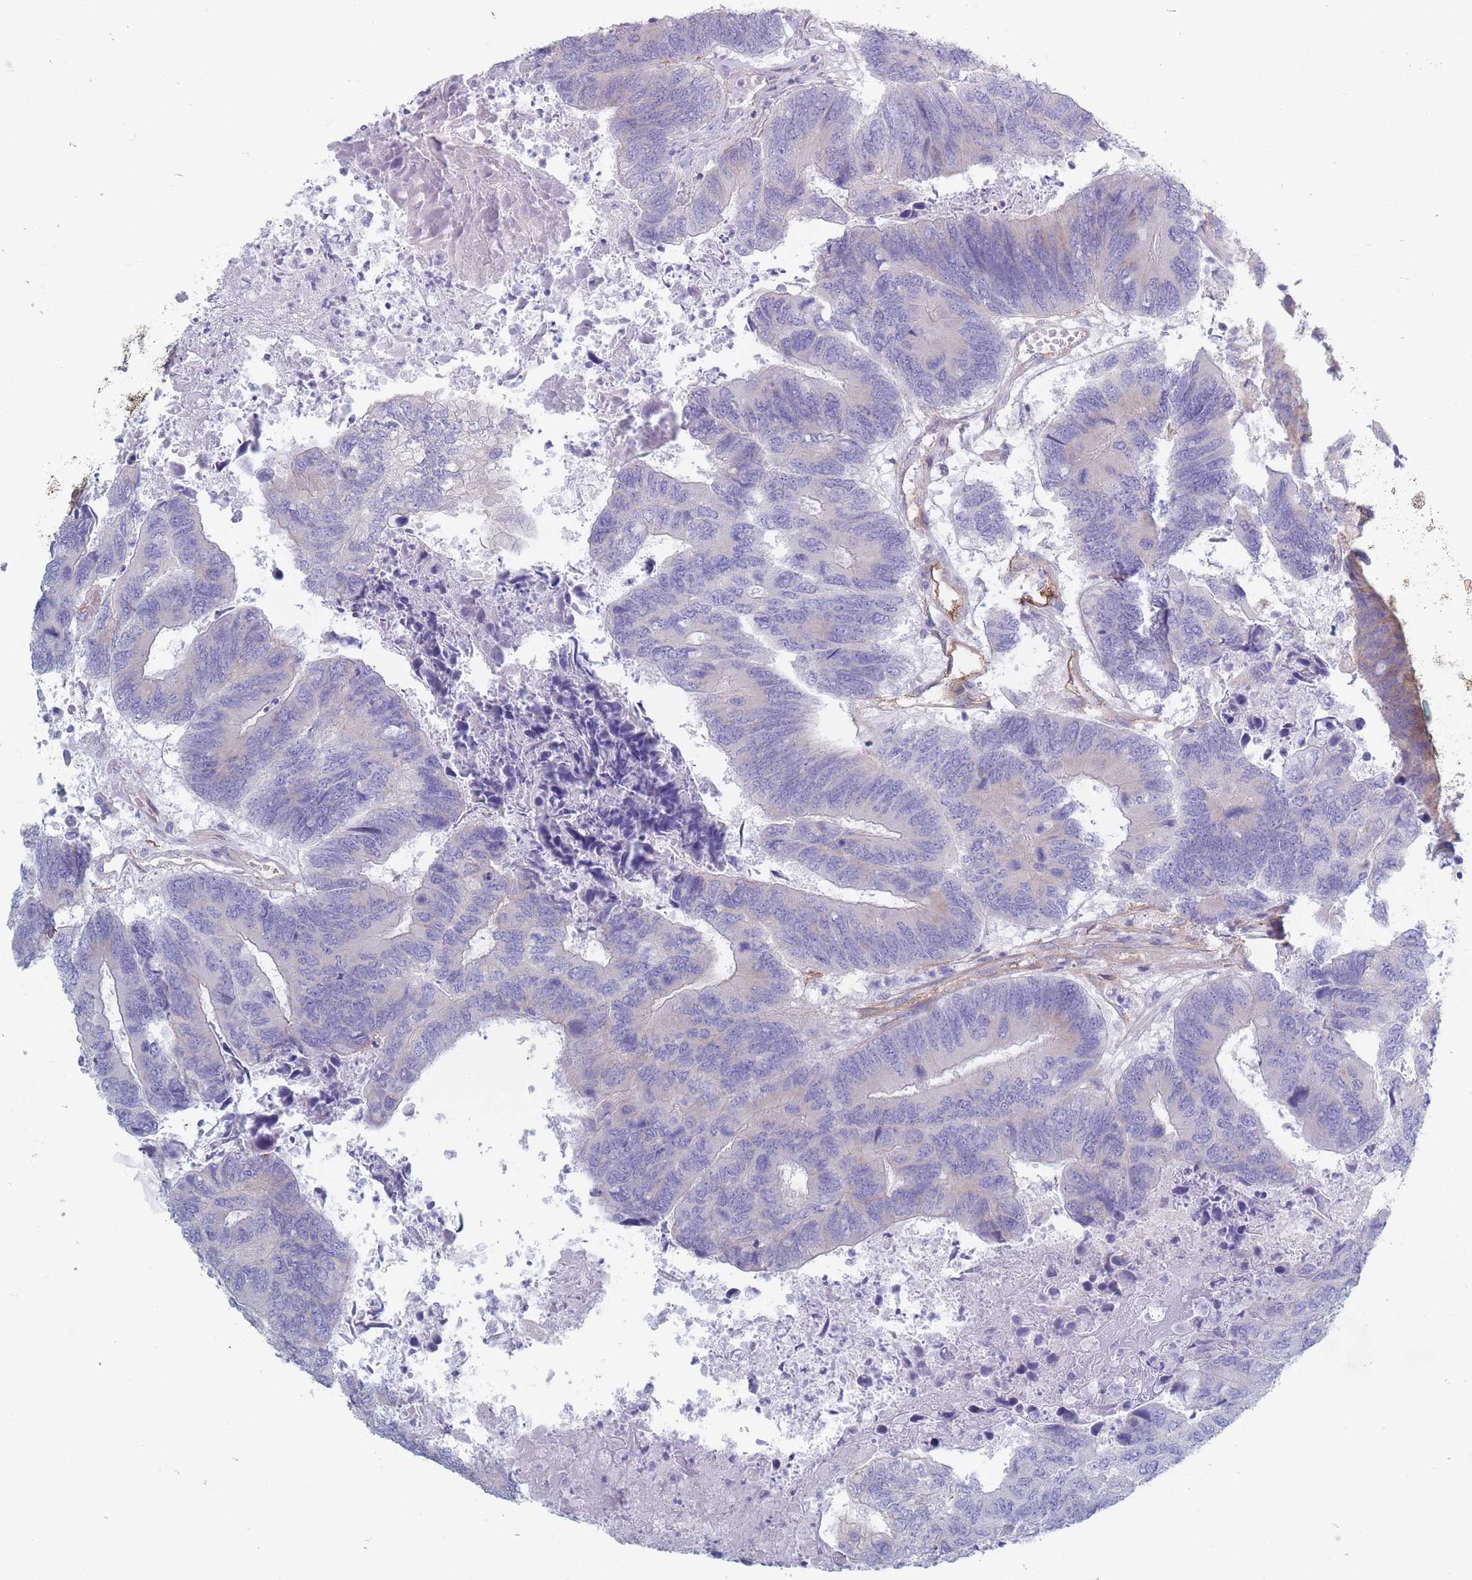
{"staining": {"intensity": "negative", "quantity": "none", "location": "none"}, "tissue": "colorectal cancer", "cell_type": "Tumor cells", "image_type": "cancer", "snomed": [{"axis": "morphology", "description": "Adenocarcinoma, NOS"}, {"axis": "topography", "description": "Colon"}], "caption": "The image demonstrates no staining of tumor cells in colorectal adenocarcinoma.", "gene": "PLPP1", "patient": {"sex": "female", "age": 67}}